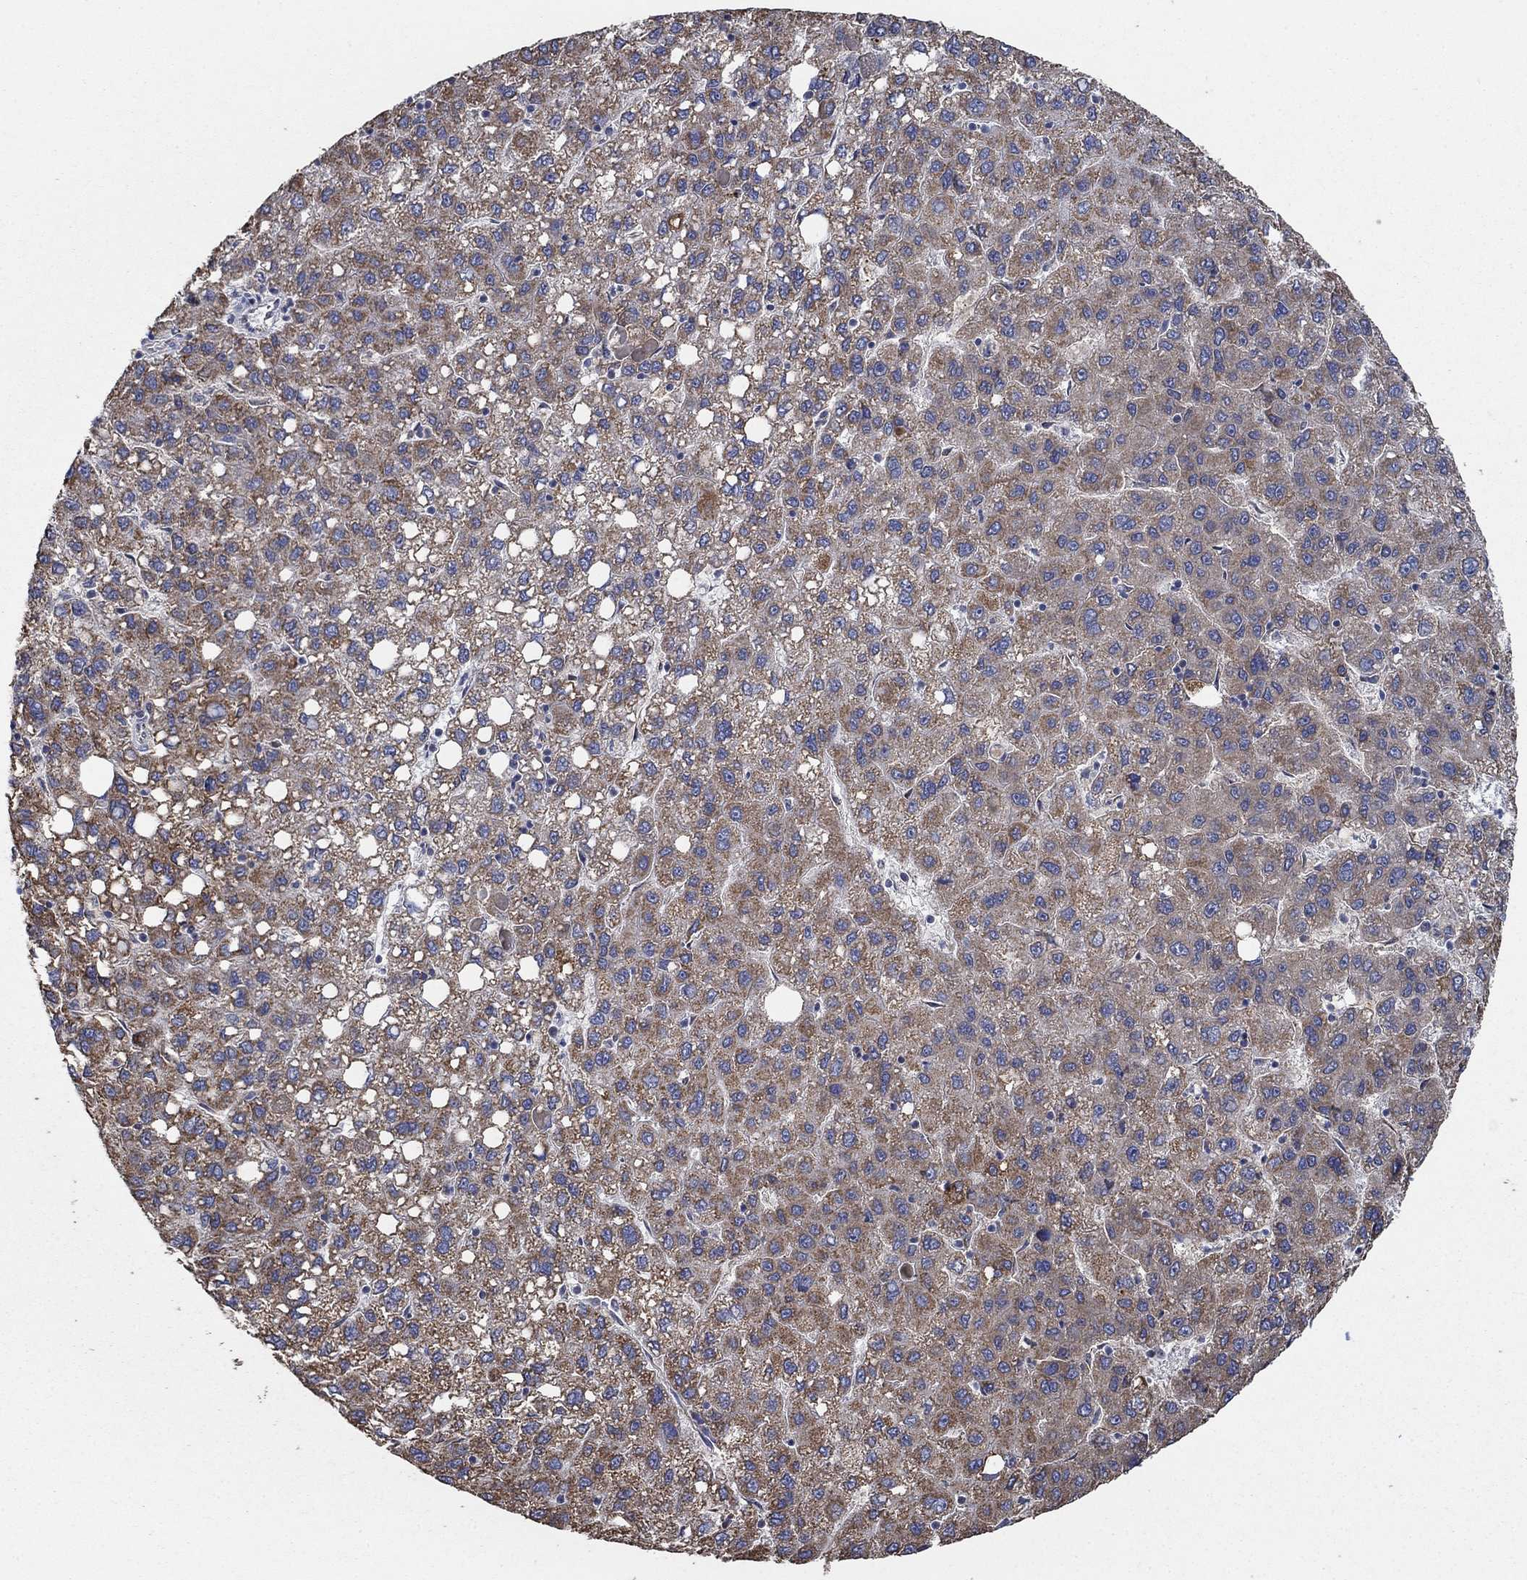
{"staining": {"intensity": "moderate", "quantity": ">75%", "location": "cytoplasmic/membranous"}, "tissue": "liver cancer", "cell_type": "Tumor cells", "image_type": "cancer", "snomed": [{"axis": "morphology", "description": "Carcinoma, Hepatocellular, NOS"}, {"axis": "topography", "description": "Liver"}], "caption": "Protein staining of liver hepatocellular carcinoma tissue shows moderate cytoplasmic/membranous expression in about >75% of tumor cells.", "gene": "HID1", "patient": {"sex": "female", "age": 82}}